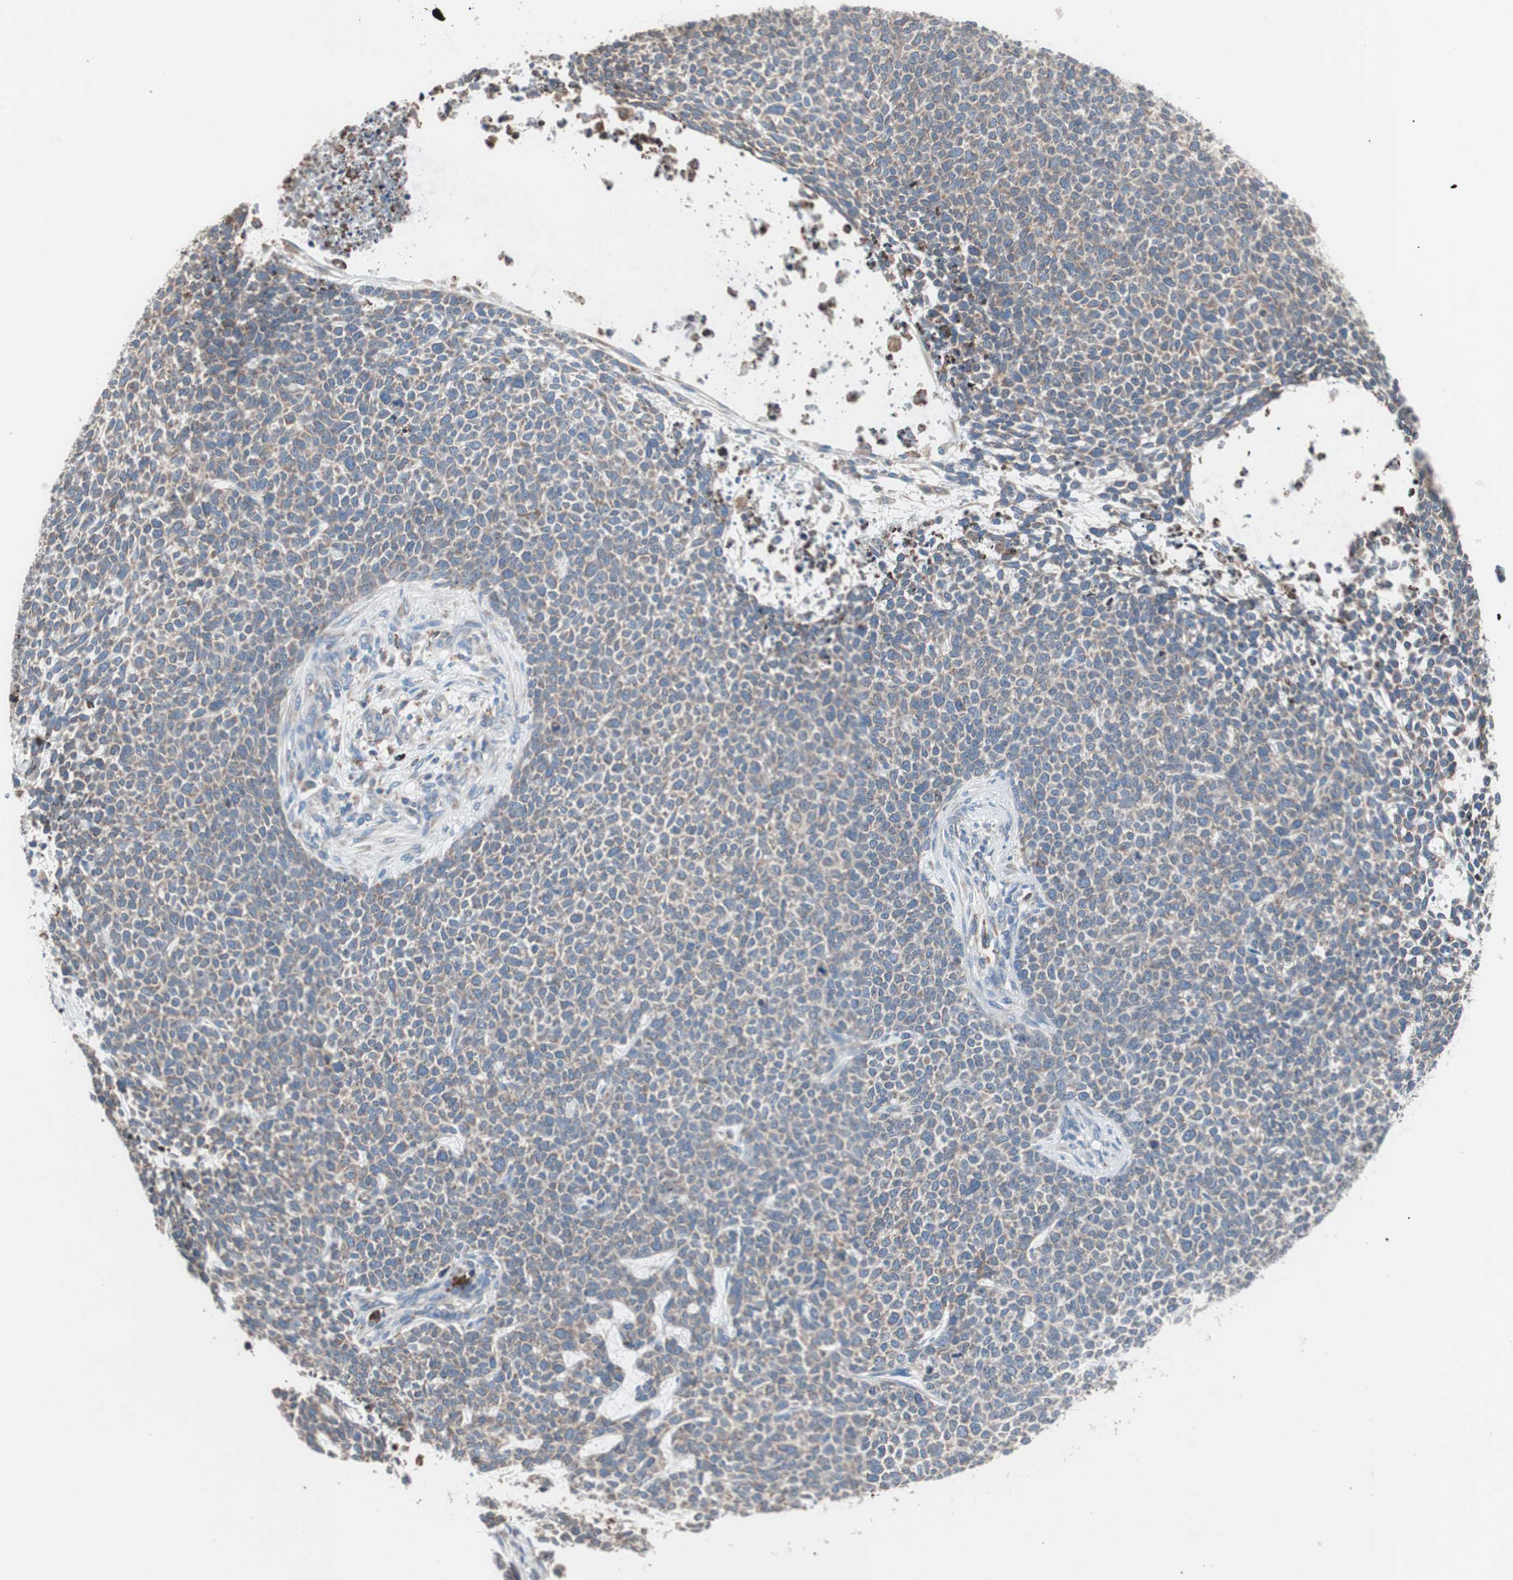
{"staining": {"intensity": "weak", "quantity": "25%-75%", "location": "cytoplasmic/membranous"}, "tissue": "skin cancer", "cell_type": "Tumor cells", "image_type": "cancer", "snomed": [{"axis": "morphology", "description": "Basal cell carcinoma"}, {"axis": "topography", "description": "Skin"}], "caption": "This micrograph exhibits immunohistochemistry staining of skin basal cell carcinoma, with low weak cytoplasmic/membranous positivity in about 25%-75% of tumor cells.", "gene": "SLC27A4", "patient": {"sex": "female", "age": 84}}